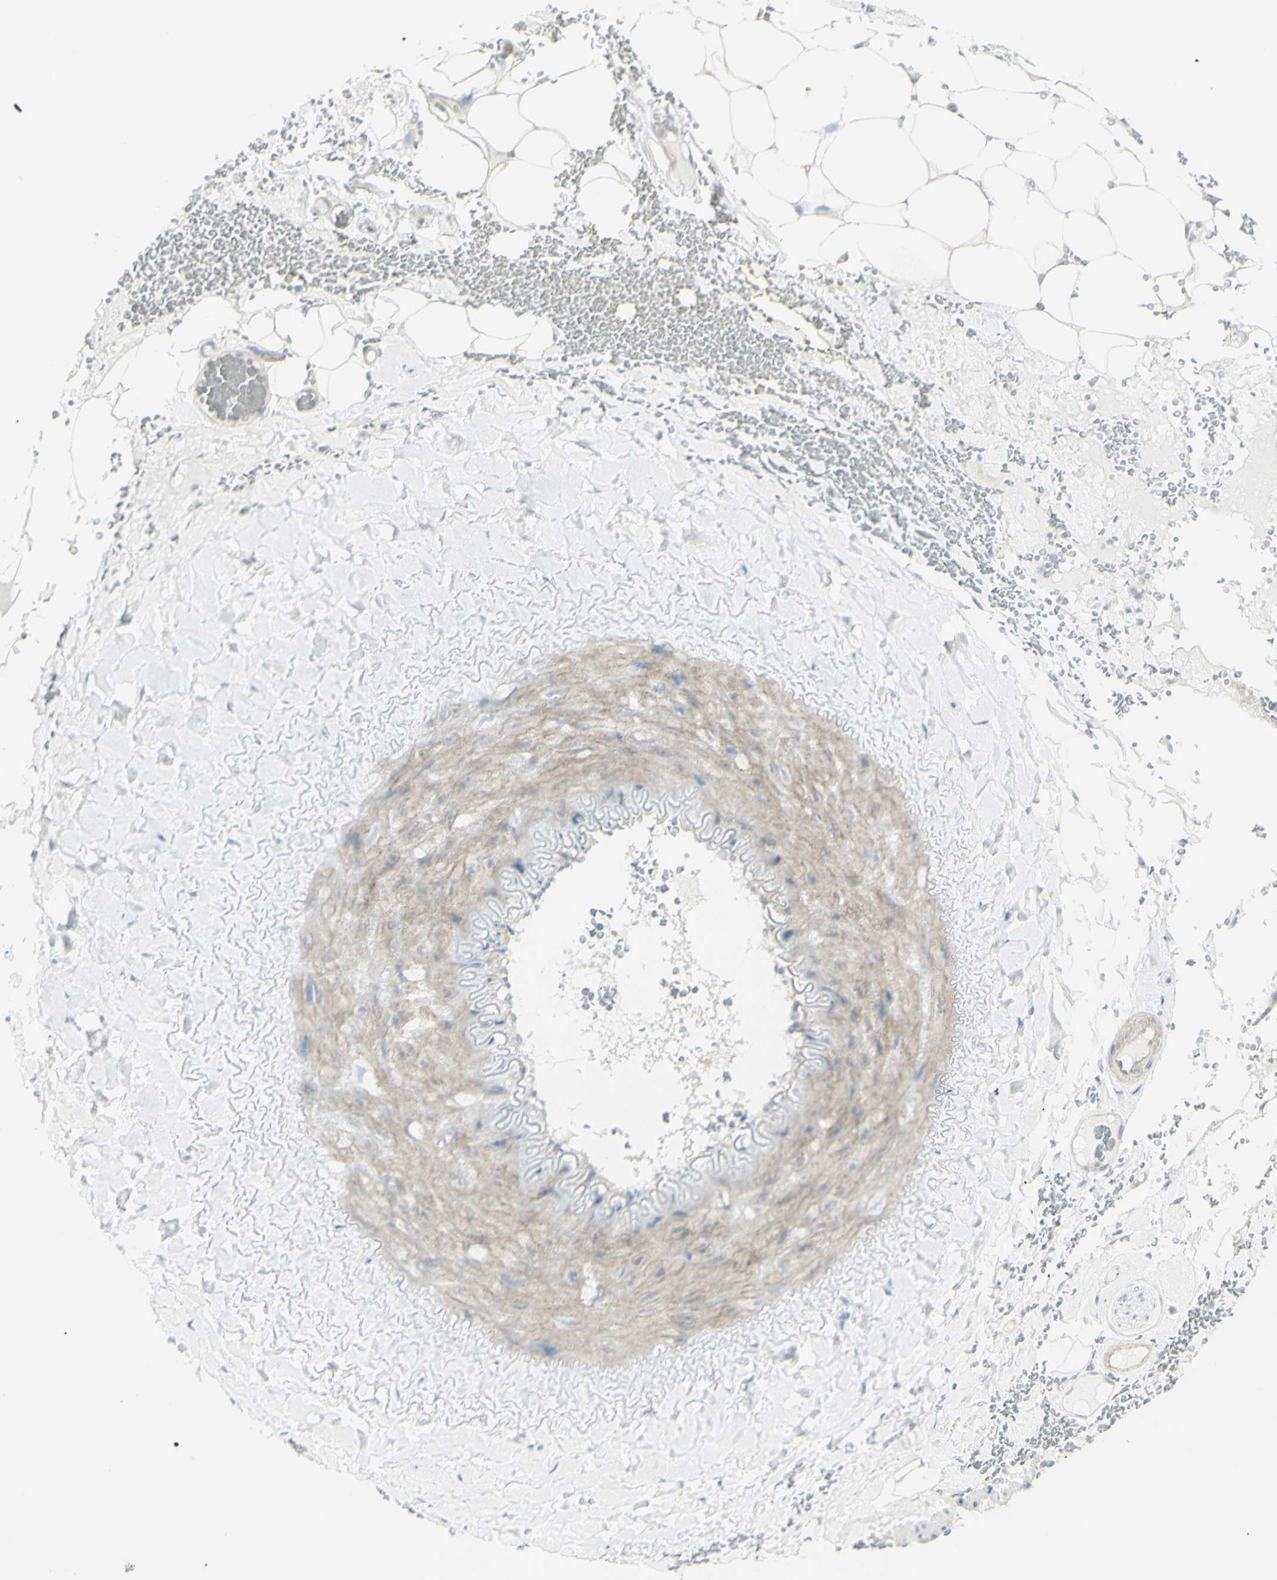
{"staining": {"intensity": "negative", "quantity": "none", "location": "none"}, "tissue": "adipose tissue", "cell_type": "Adipocytes", "image_type": "normal", "snomed": [{"axis": "morphology", "description": "Normal tissue, NOS"}, {"axis": "topography", "description": "Peripheral nerve tissue"}], "caption": "This is a image of IHC staining of unremarkable adipose tissue, which shows no positivity in adipocytes.", "gene": "NDST4", "patient": {"sex": "male", "age": 70}}